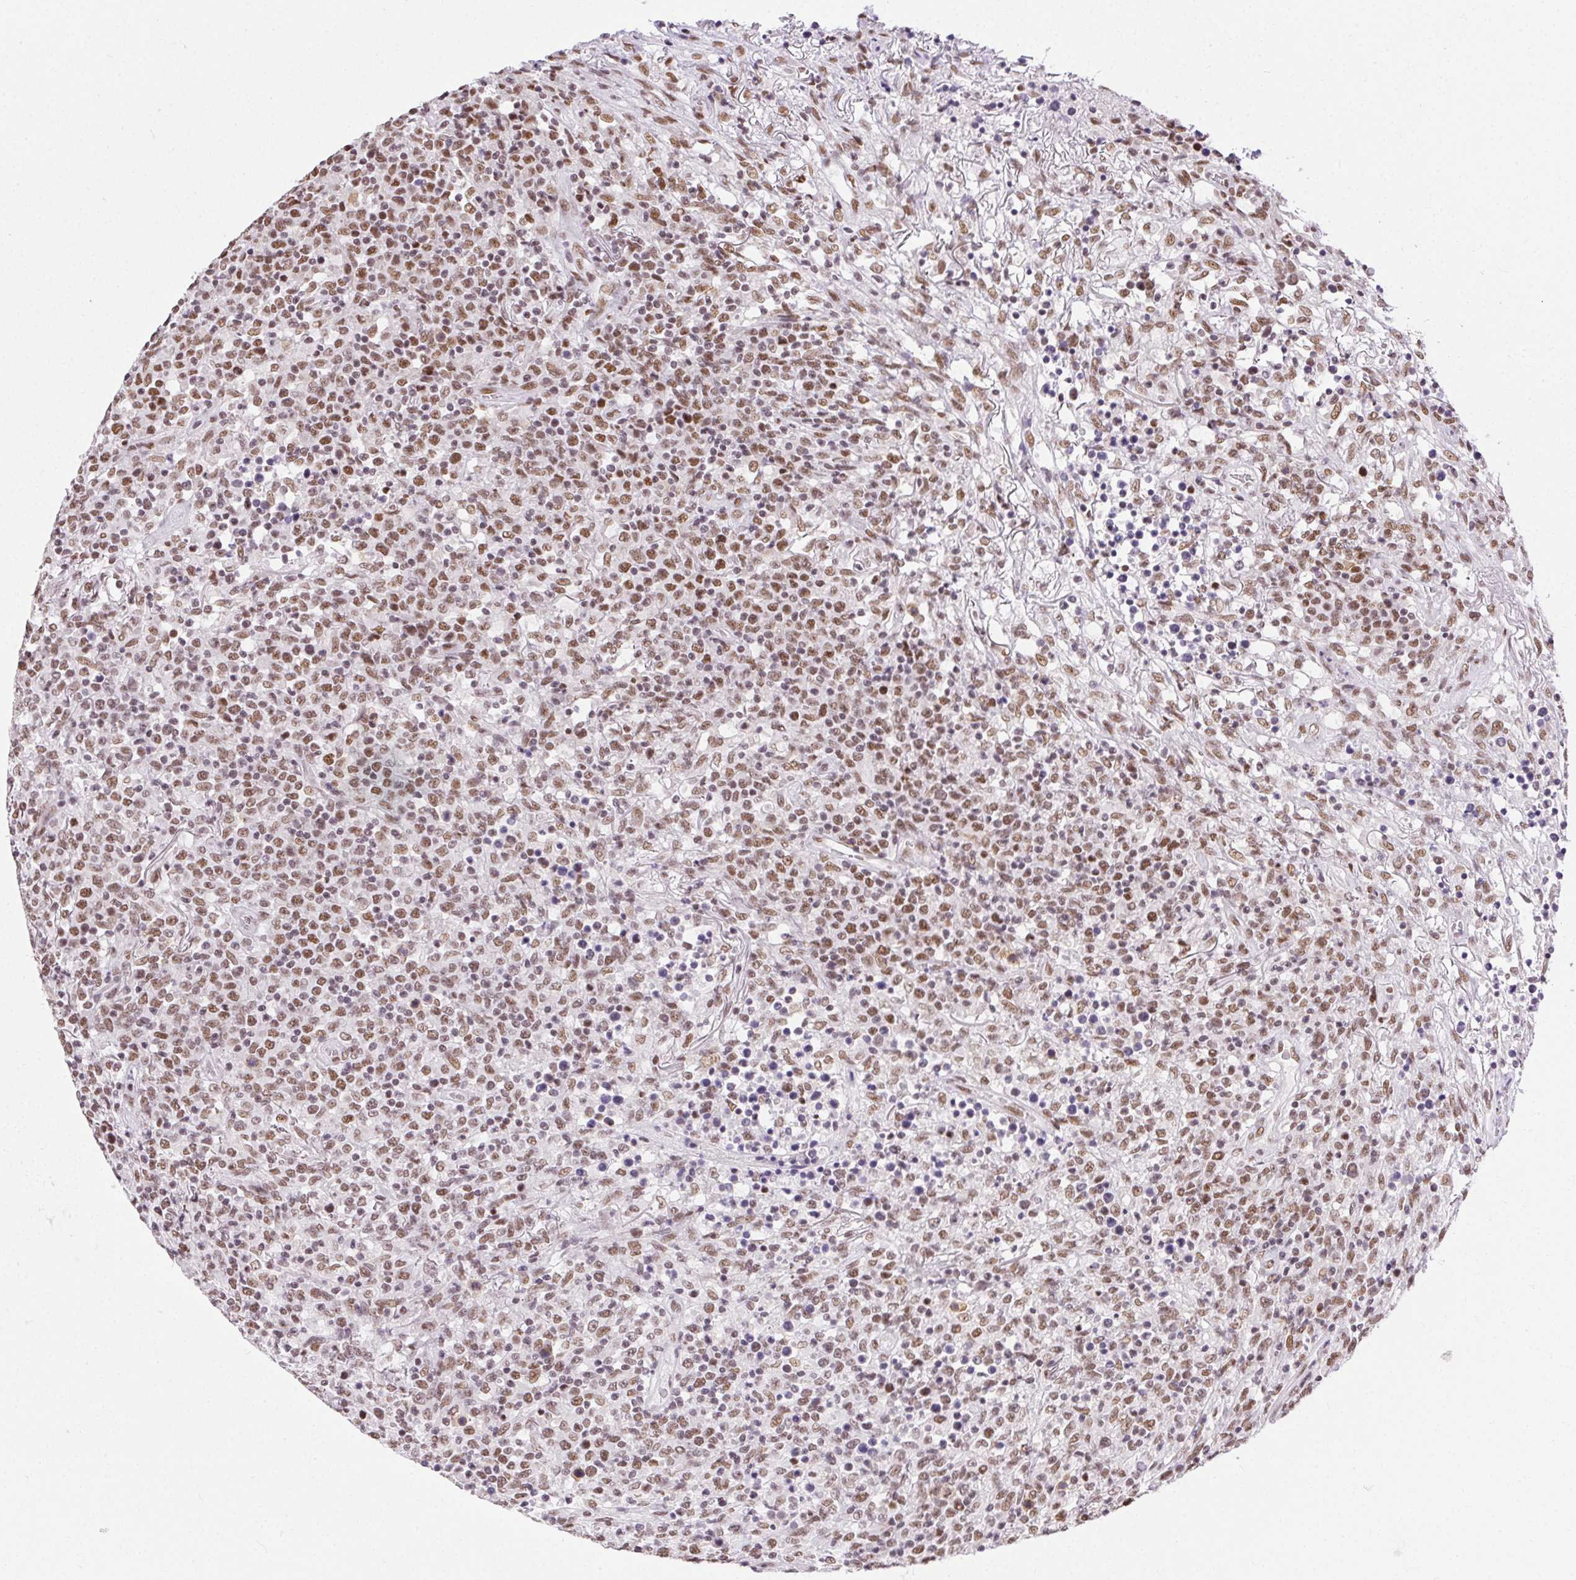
{"staining": {"intensity": "moderate", "quantity": ">75%", "location": "nuclear"}, "tissue": "lymphoma", "cell_type": "Tumor cells", "image_type": "cancer", "snomed": [{"axis": "morphology", "description": "Malignant lymphoma, non-Hodgkin's type, High grade"}, {"axis": "topography", "description": "Lung"}], "caption": "This photomicrograph reveals lymphoma stained with immunohistochemistry to label a protein in brown. The nuclear of tumor cells show moderate positivity for the protein. Nuclei are counter-stained blue.", "gene": "TRA2B", "patient": {"sex": "male", "age": 79}}